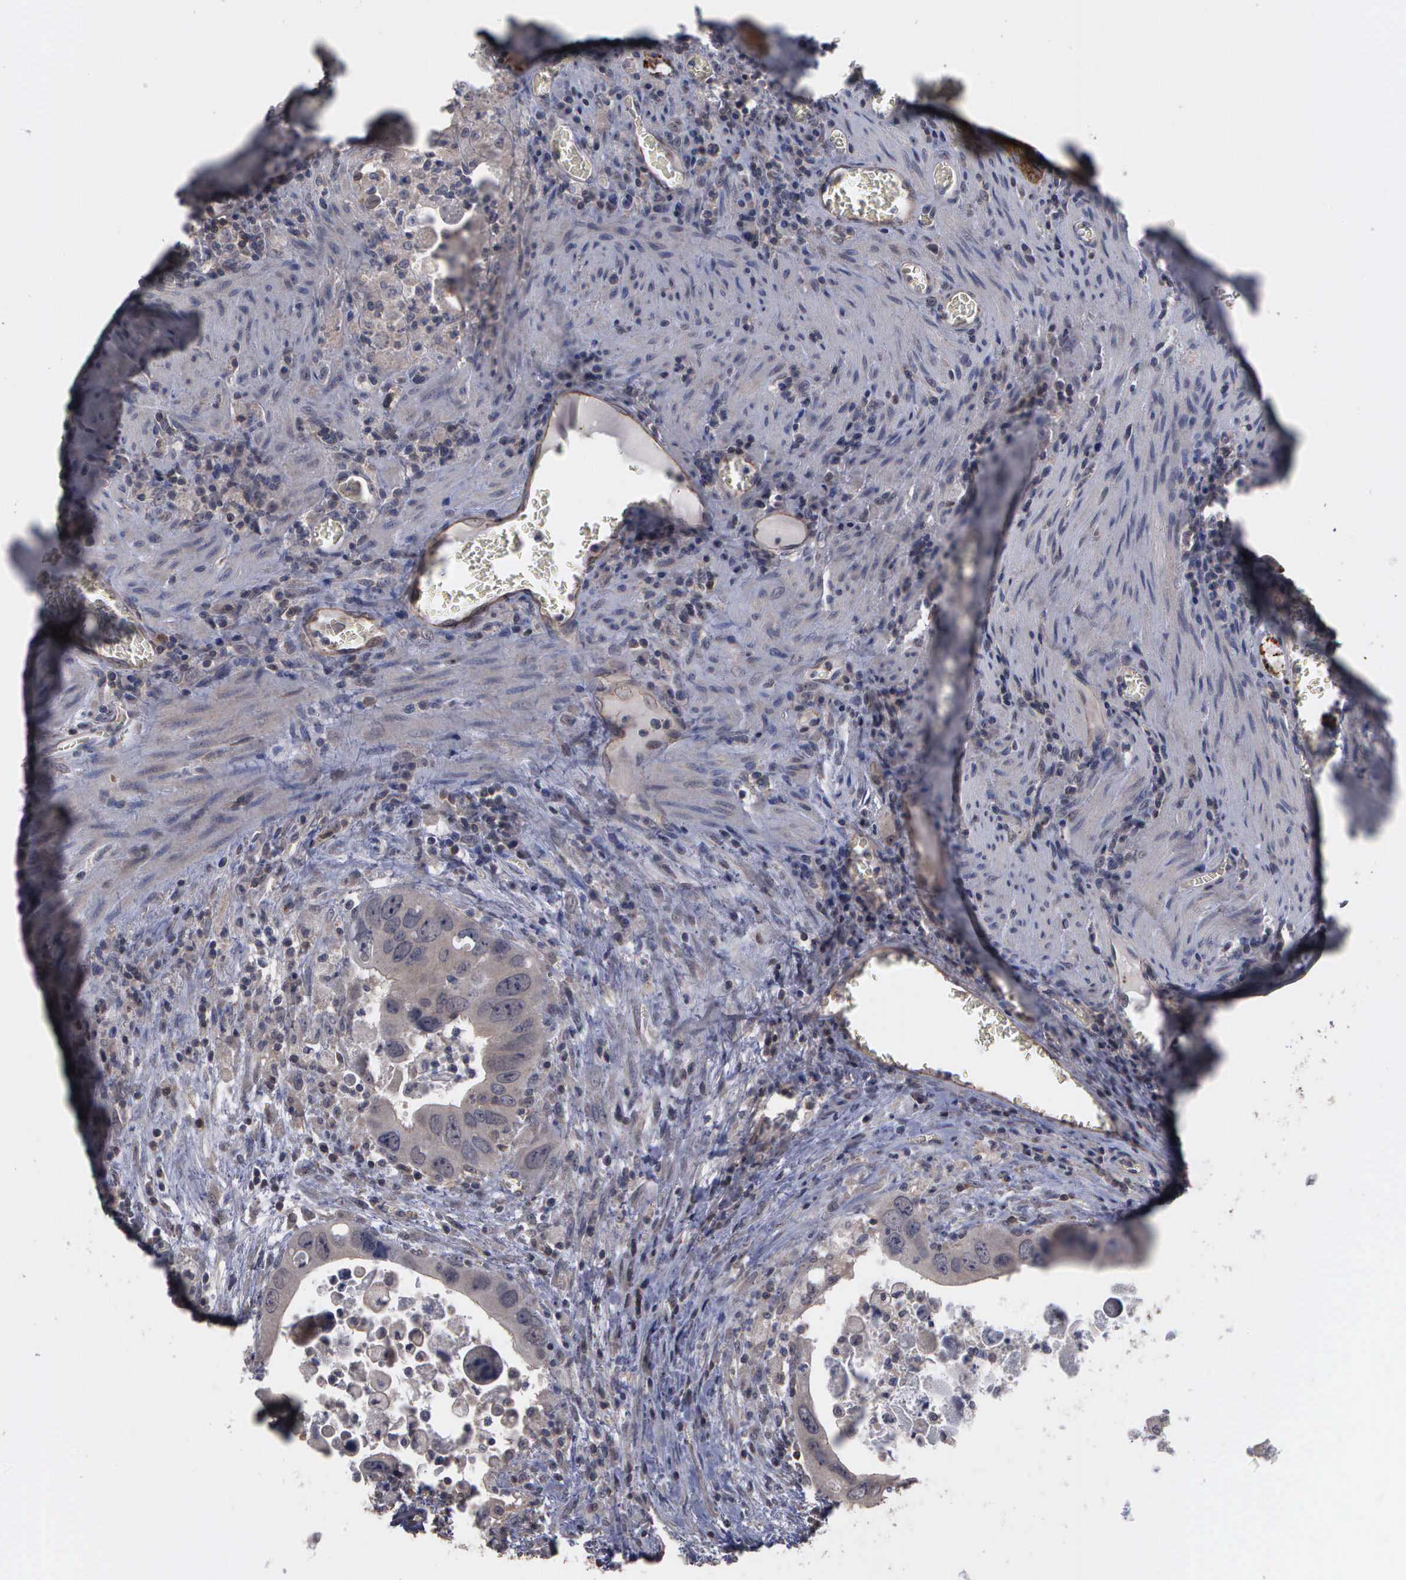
{"staining": {"intensity": "negative", "quantity": "none", "location": "none"}, "tissue": "colorectal cancer", "cell_type": "Tumor cells", "image_type": "cancer", "snomed": [{"axis": "morphology", "description": "Adenocarcinoma, NOS"}, {"axis": "topography", "description": "Rectum"}], "caption": "Protein analysis of colorectal cancer reveals no significant staining in tumor cells.", "gene": "CRKL", "patient": {"sex": "male", "age": 70}}